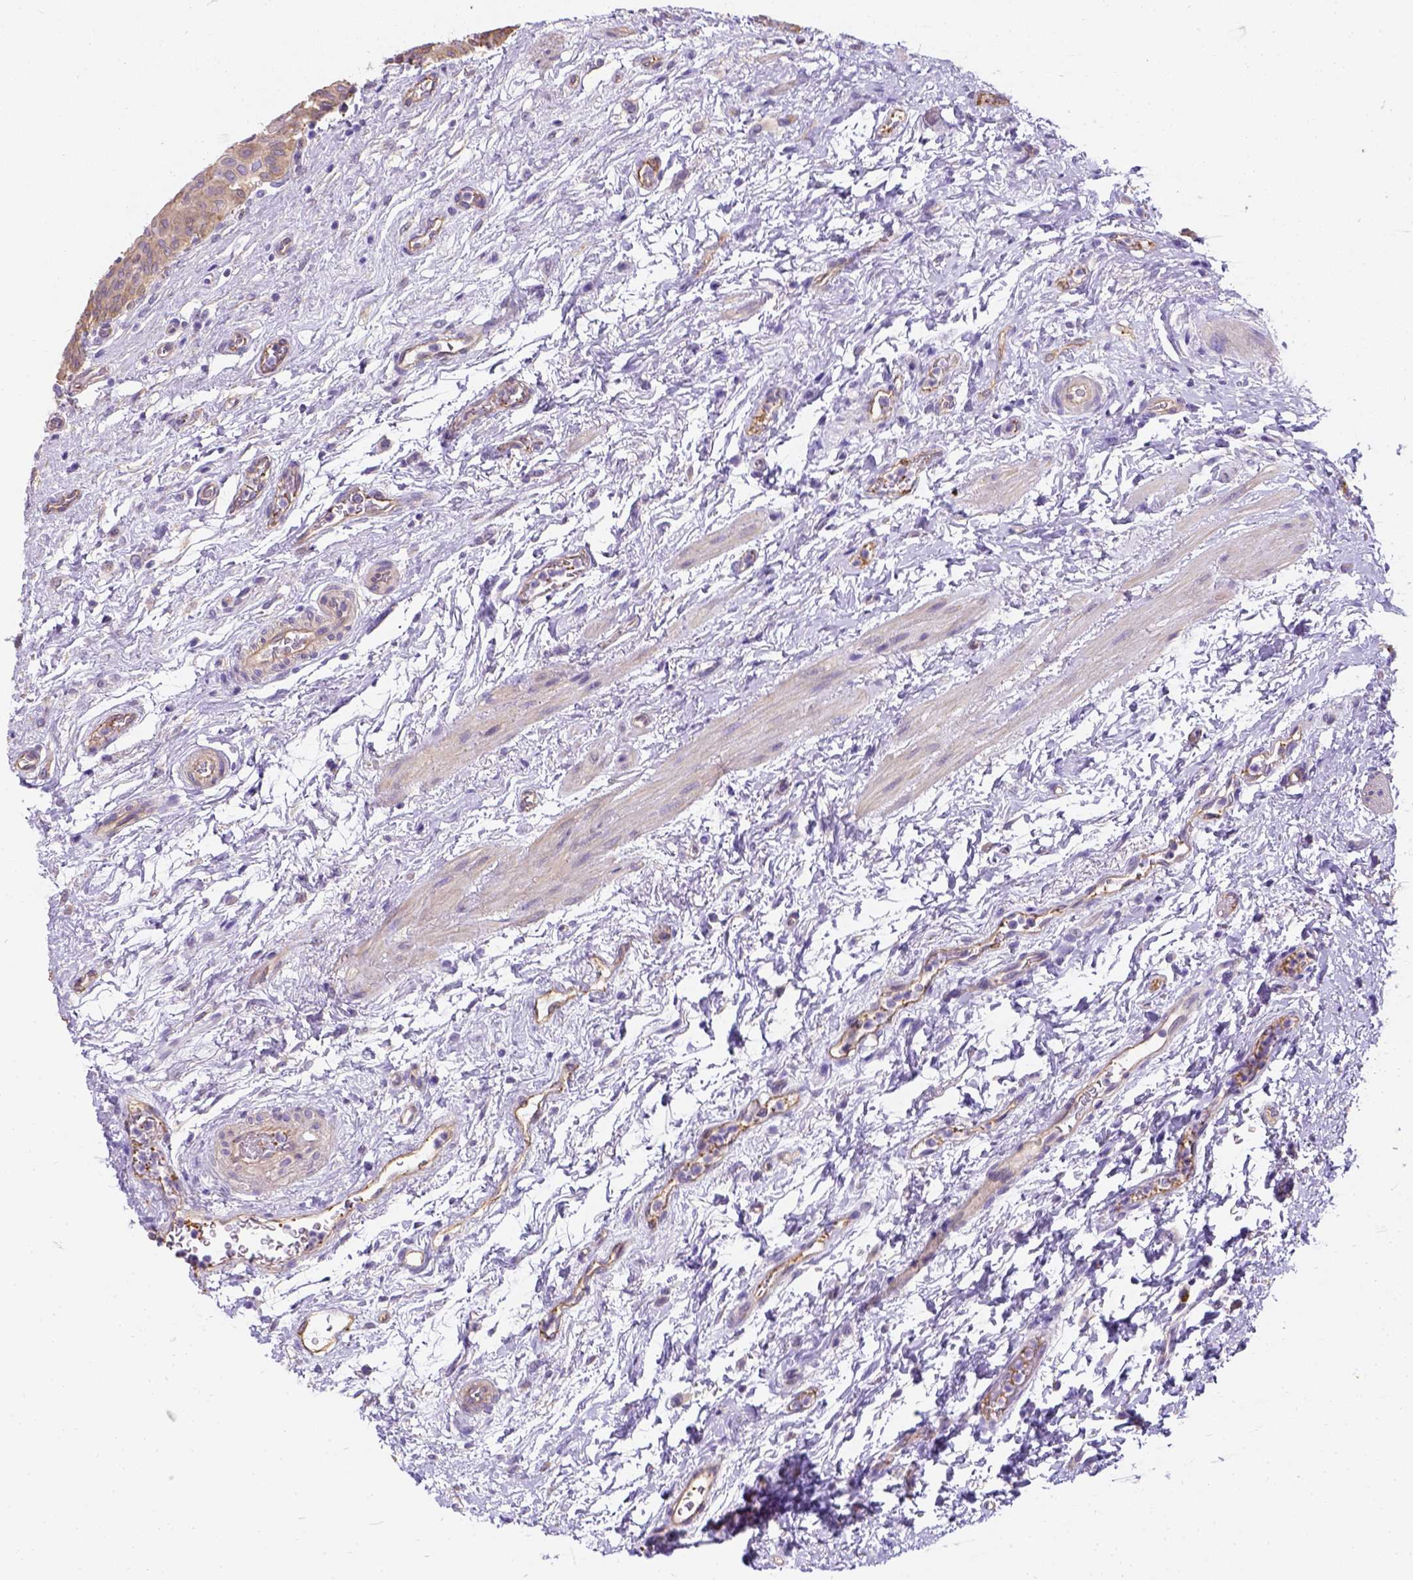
{"staining": {"intensity": "weak", "quantity": "25%-75%", "location": "cytoplasmic/membranous"}, "tissue": "urinary bladder", "cell_type": "Urothelial cells", "image_type": "normal", "snomed": [{"axis": "morphology", "description": "Normal tissue, NOS"}, {"axis": "topography", "description": "Urinary bladder"}], "caption": "Protein staining exhibits weak cytoplasmic/membranous staining in about 25%-75% of urothelial cells in normal urinary bladder.", "gene": "PHF7", "patient": {"sex": "male", "age": 69}}